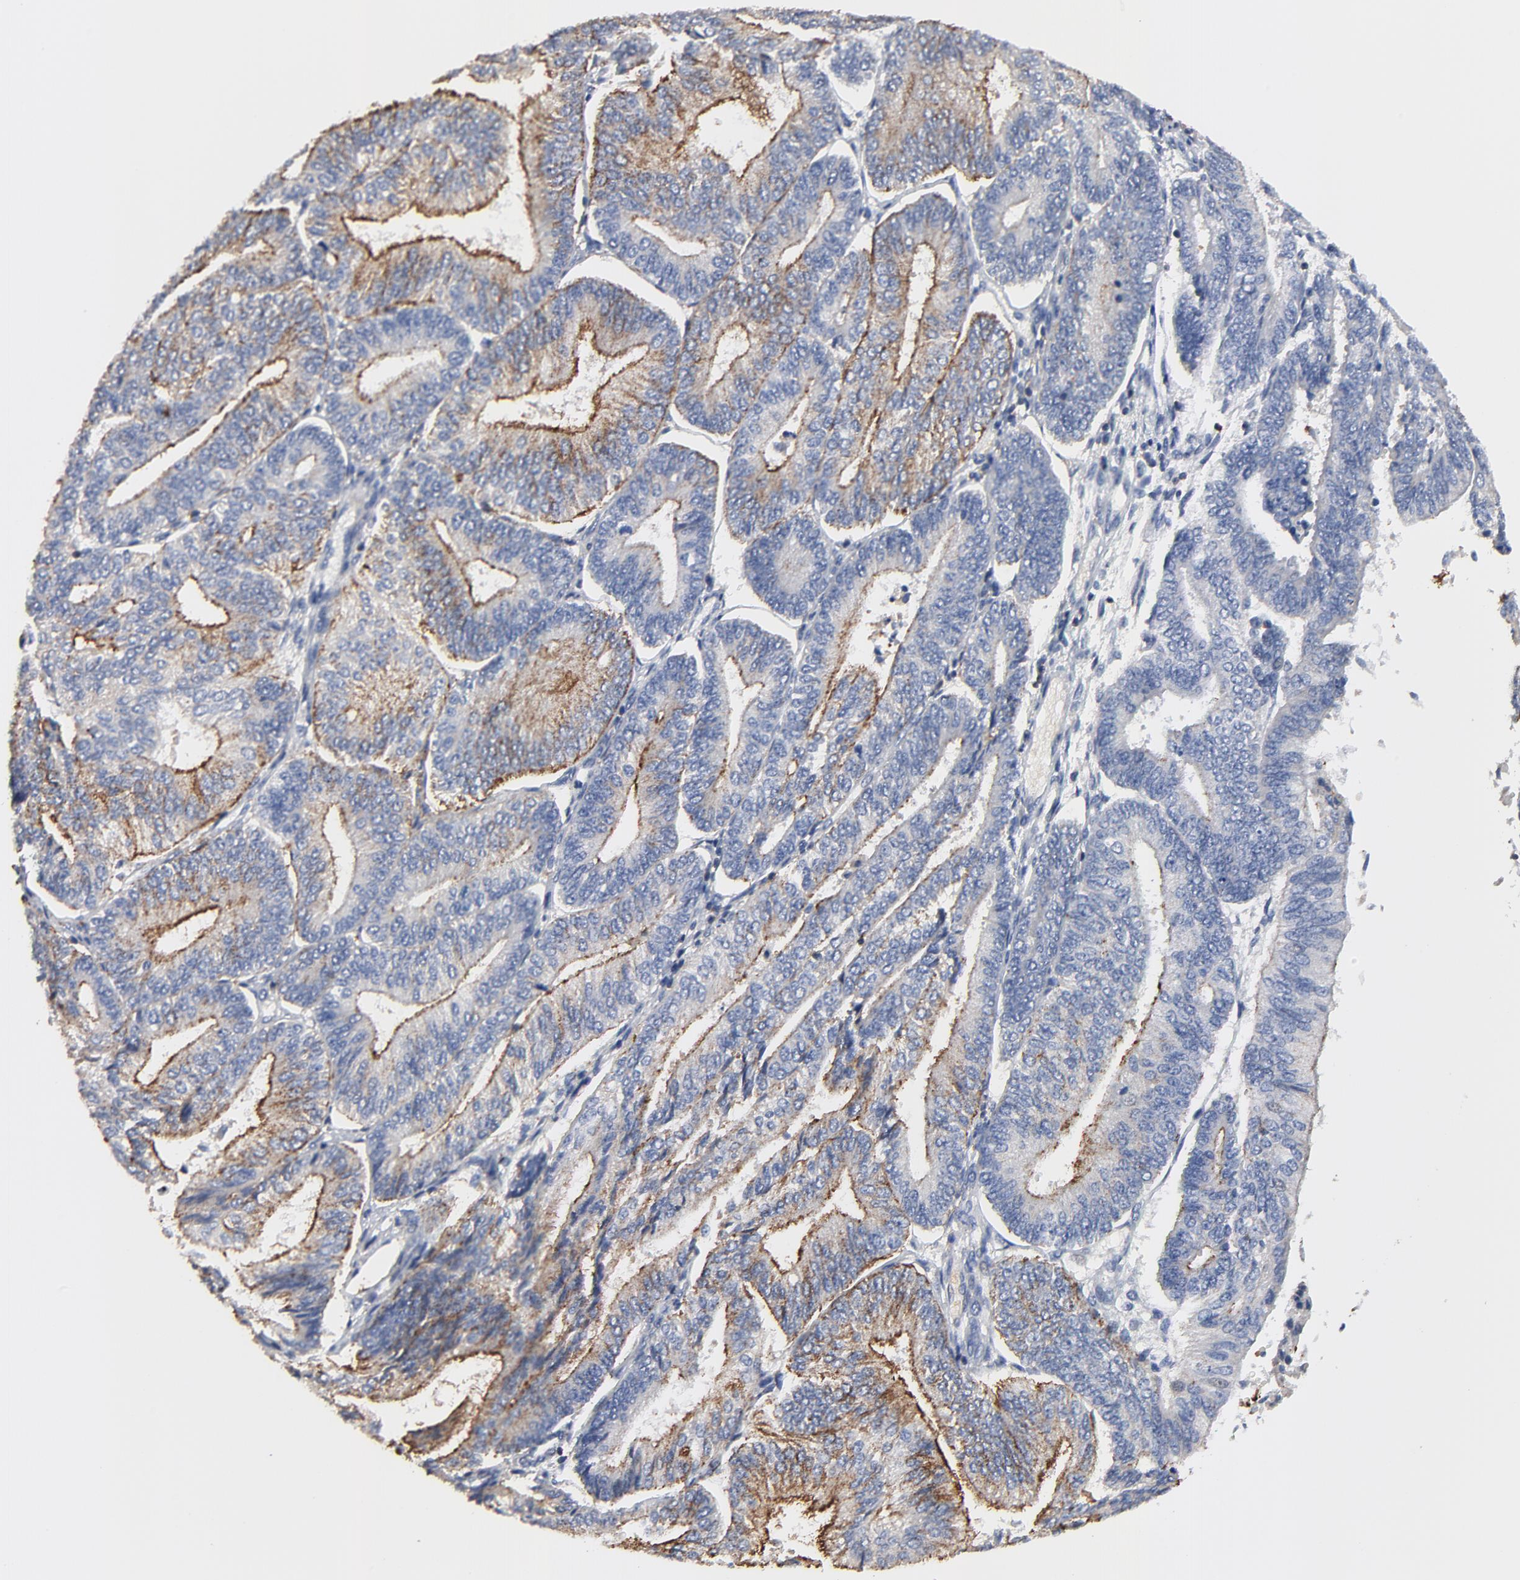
{"staining": {"intensity": "moderate", "quantity": ">75%", "location": "cytoplasmic/membranous"}, "tissue": "endometrial cancer", "cell_type": "Tumor cells", "image_type": "cancer", "snomed": [{"axis": "morphology", "description": "Adenocarcinoma, NOS"}, {"axis": "topography", "description": "Endometrium"}], "caption": "Immunohistochemical staining of human endometrial cancer demonstrates medium levels of moderate cytoplasmic/membranous protein positivity in approximately >75% of tumor cells.", "gene": "SKAP1", "patient": {"sex": "female", "age": 55}}